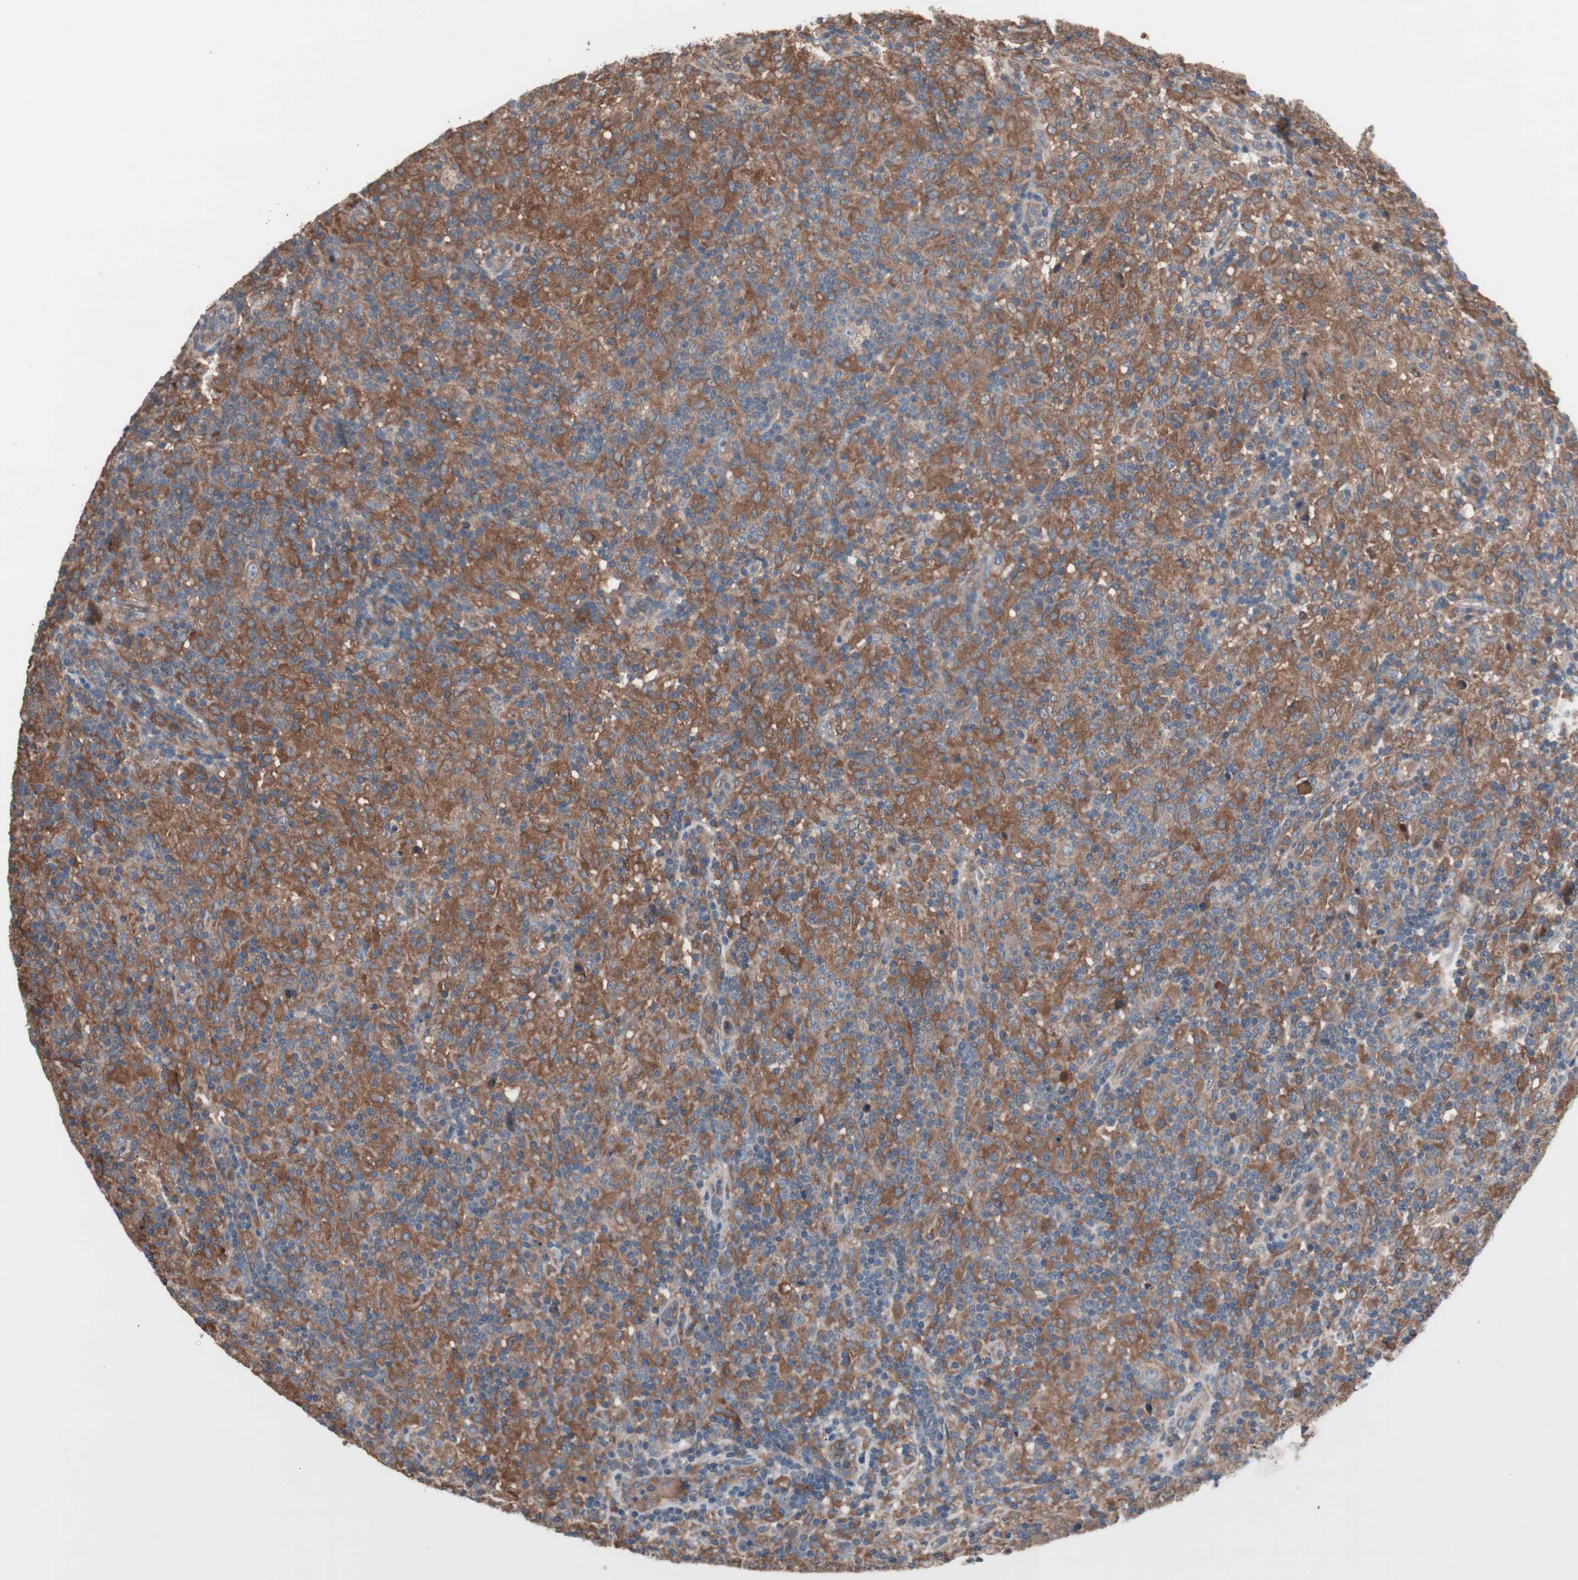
{"staining": {"intensity": "weak", "quantity": "25%-75%", "location": "cytoplasmic/membranous"}, "tissue": "lymphoma", "cell_type": "Tumor cells", "image_type": "cancer", "snomed": [{"axis": "morphology", "description": "Hodgkin's disease, NOS"}, {"axis": "topography", "description": "Lymph node"}], "caption": "Protein expression analysis of Hodgkin's disease reveals weak cytoplasmic/membranous positivity in about 25%-75% of tumor cells. Using DAB (brown) and hematoxylin (blue) stains, captured at high magnification using brightfield microscopy.", "gene": "ATG7", "patient": {"sex": "male", "age": 70}}